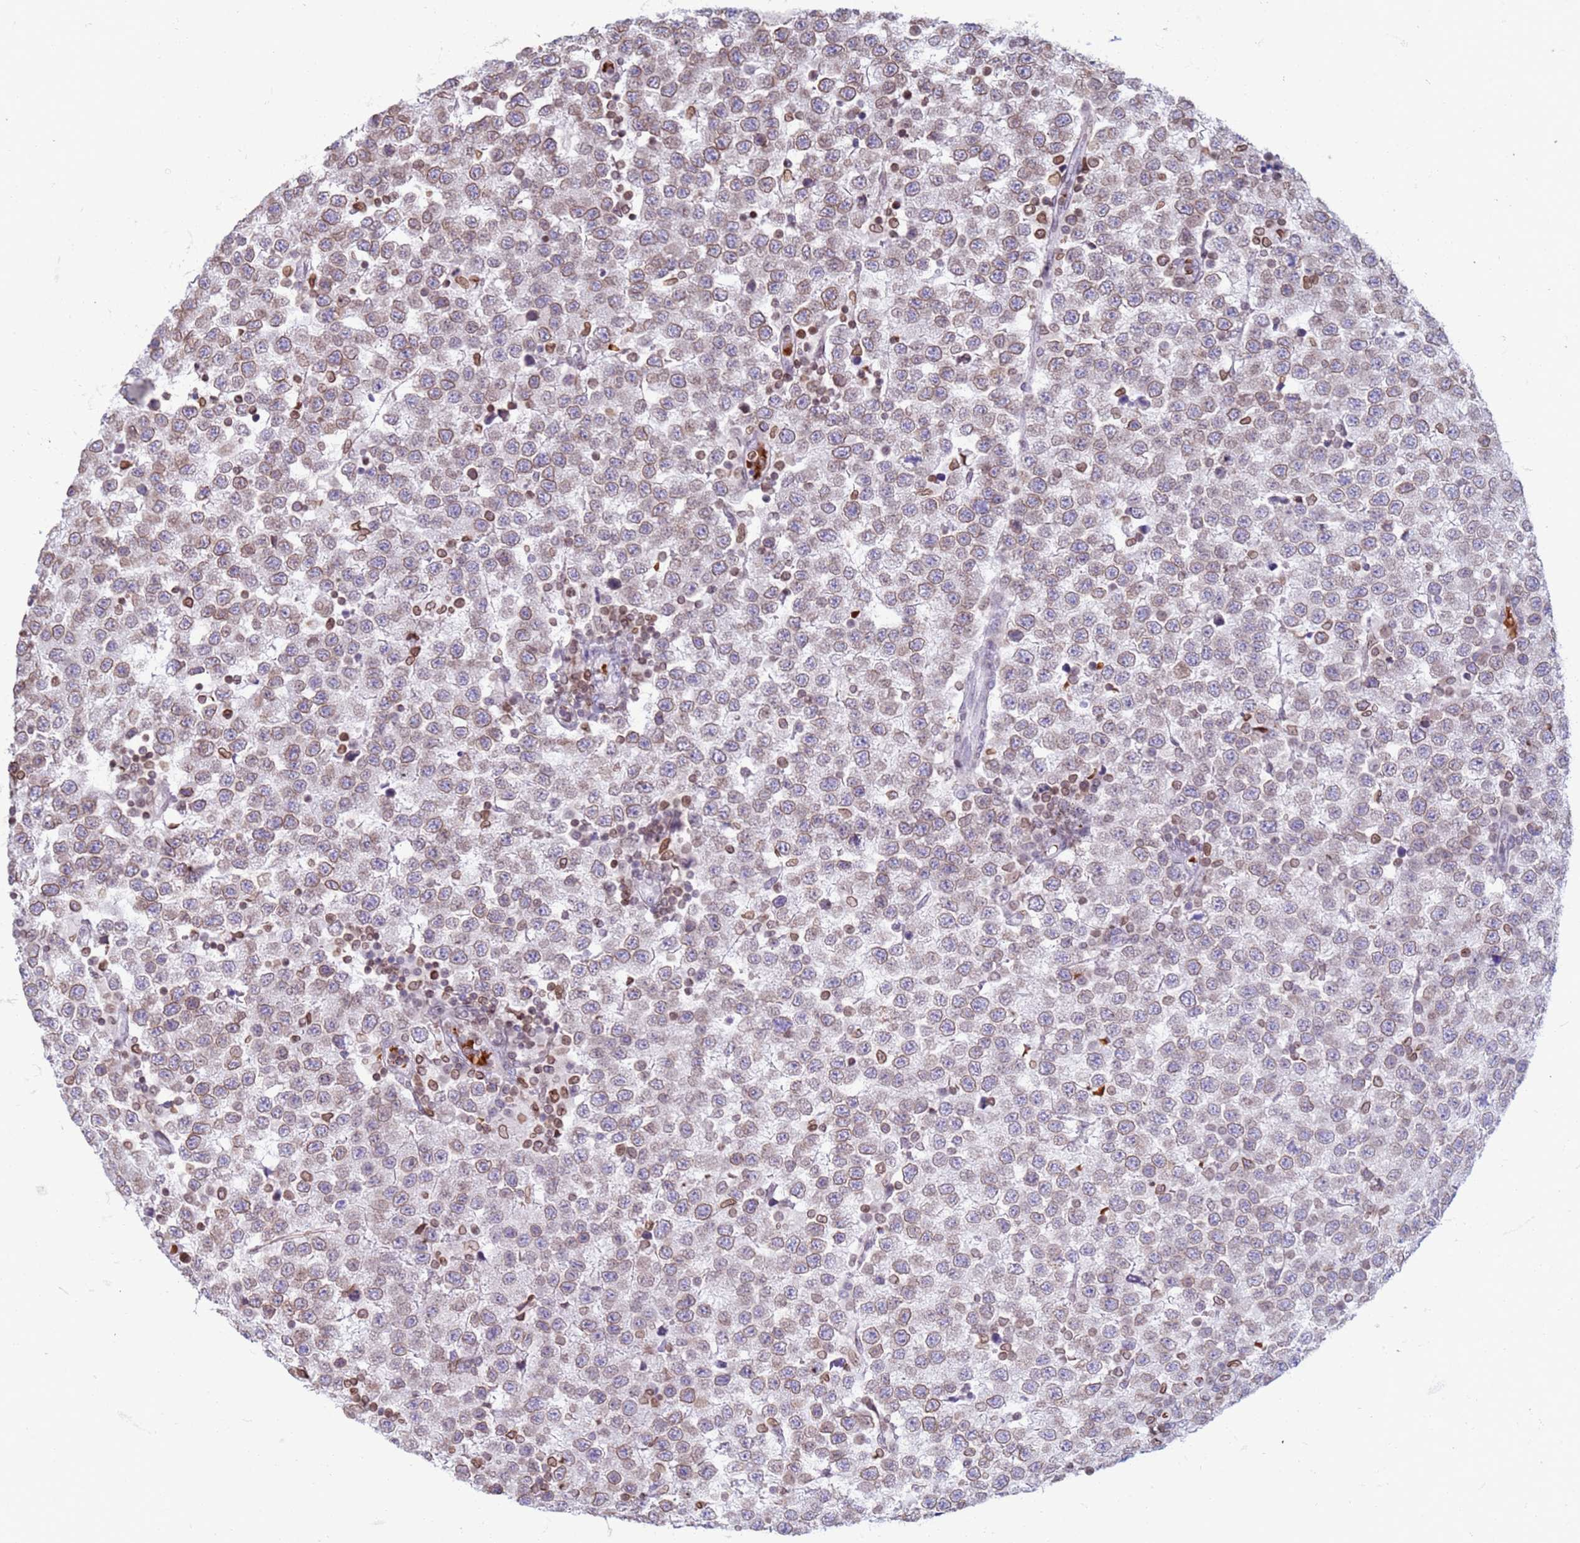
{"staining": {"intensity": "moderate", "quantity": "25%-75%", "location": "cytoplasmic/membranous,nuclear"}, "tissue": "testis cancer", "cell_type": "Tumor cells", "image_type": "cancer", "snomed": [{"axis": "morphology", "description": "Seminoma, NOS"}, {"axis": "topography", "description": "Testis"}], "caption": "Seminoma (testis) stained with a brown dye displays moderate cytoplasmic/membranous and nuclear positive expression in about 25%-75% of tumor cells.", "gene": "METTL25B", "patient": {"sex": "male", "age": 34}}